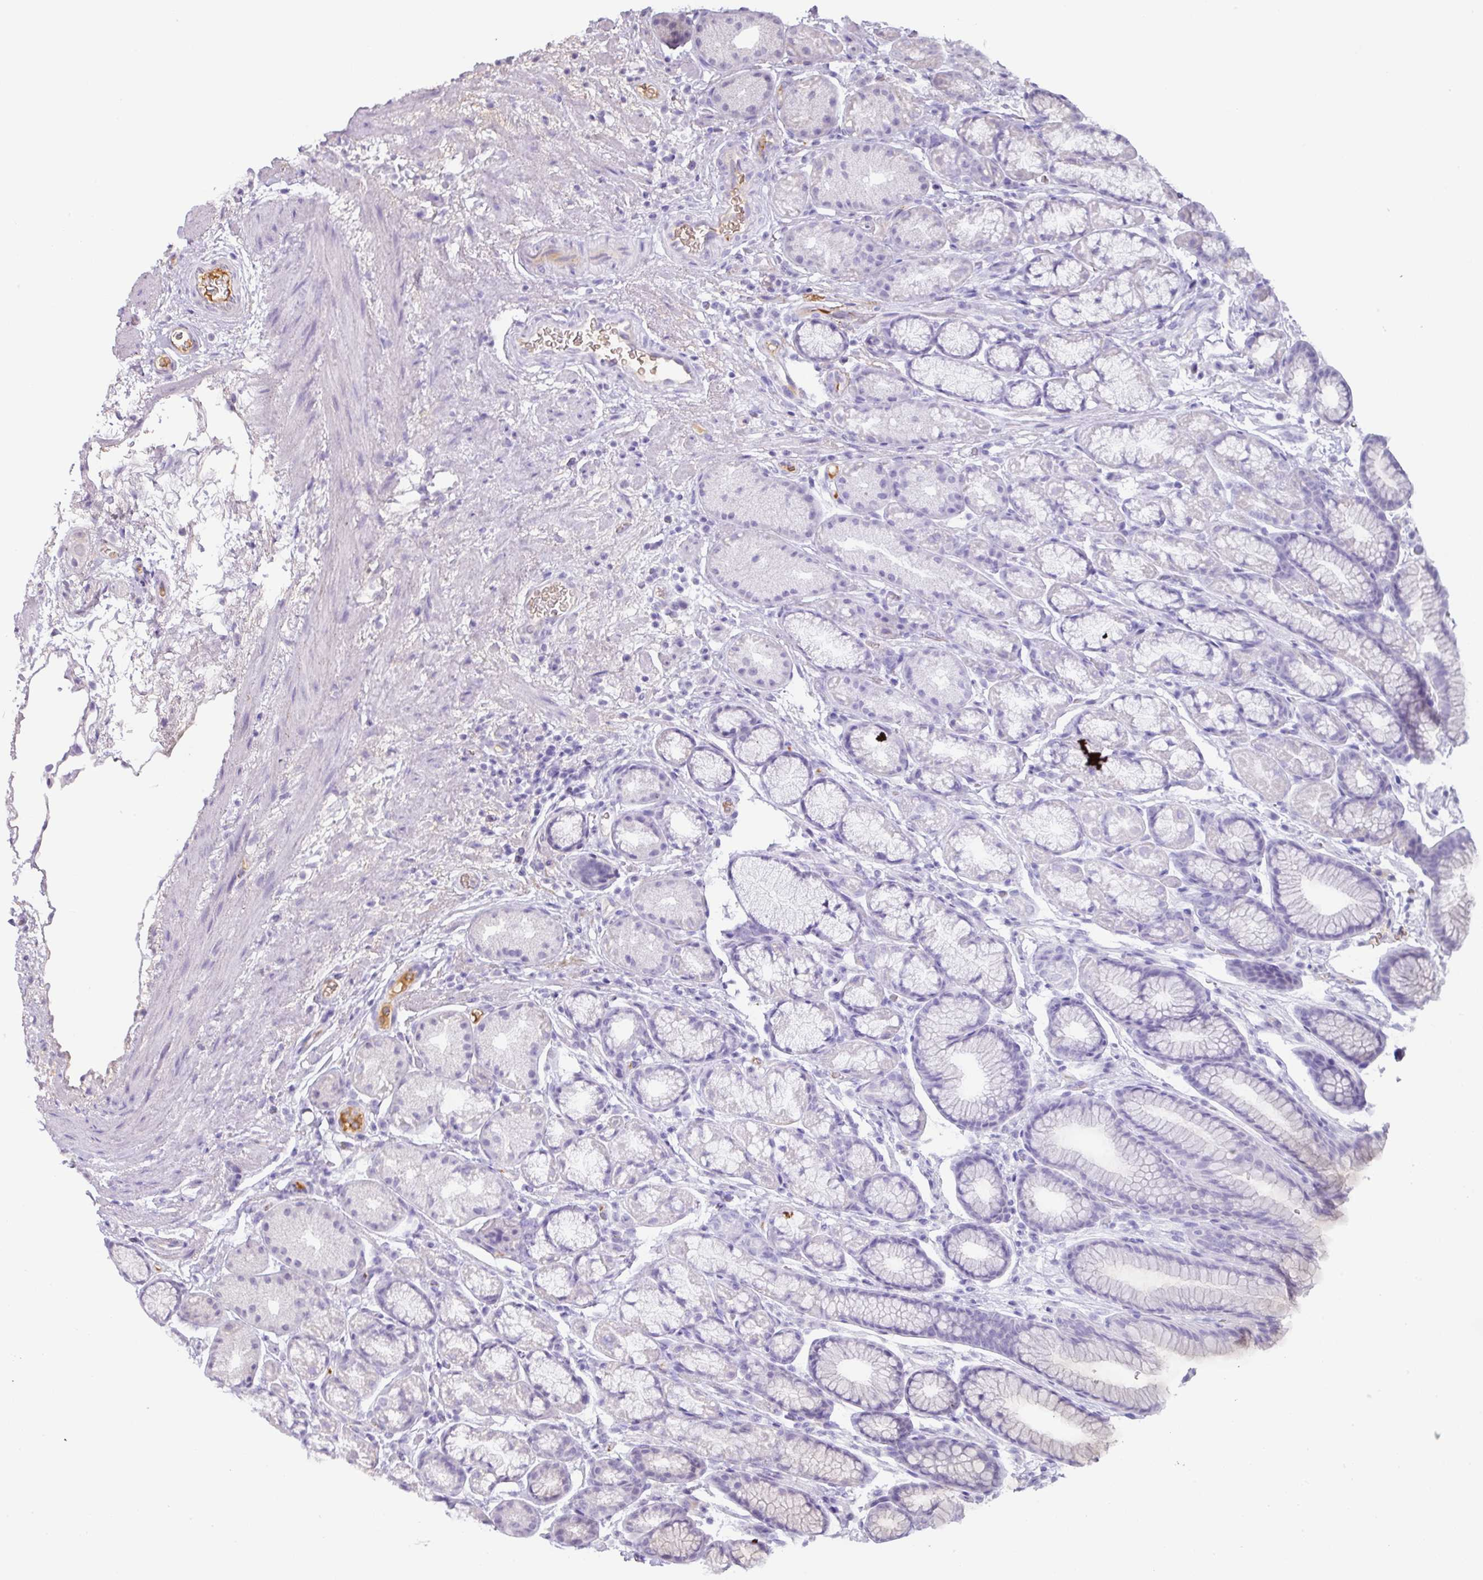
{"staining": {"intensity": "moderate", "quantity": "<25%", "location": "cytoplasmic/membranous"}, "tissue": "stomach", "cell_type": "Glandular cells", "image_type": "normal", "snomed": [{"axis": "morphology", "description": "Normal tissue, NOS"}, {"axis": "topography", "description": "Stomach, lower"}], "caption": "Protein expression by immunohistochemistry (IHC) shows moderate cytoplasmic/membranous staining in about <25% of glandular cells in normal stomach.", "gene": "FGF17", "patient": {"sex": "male", "age": 67}}